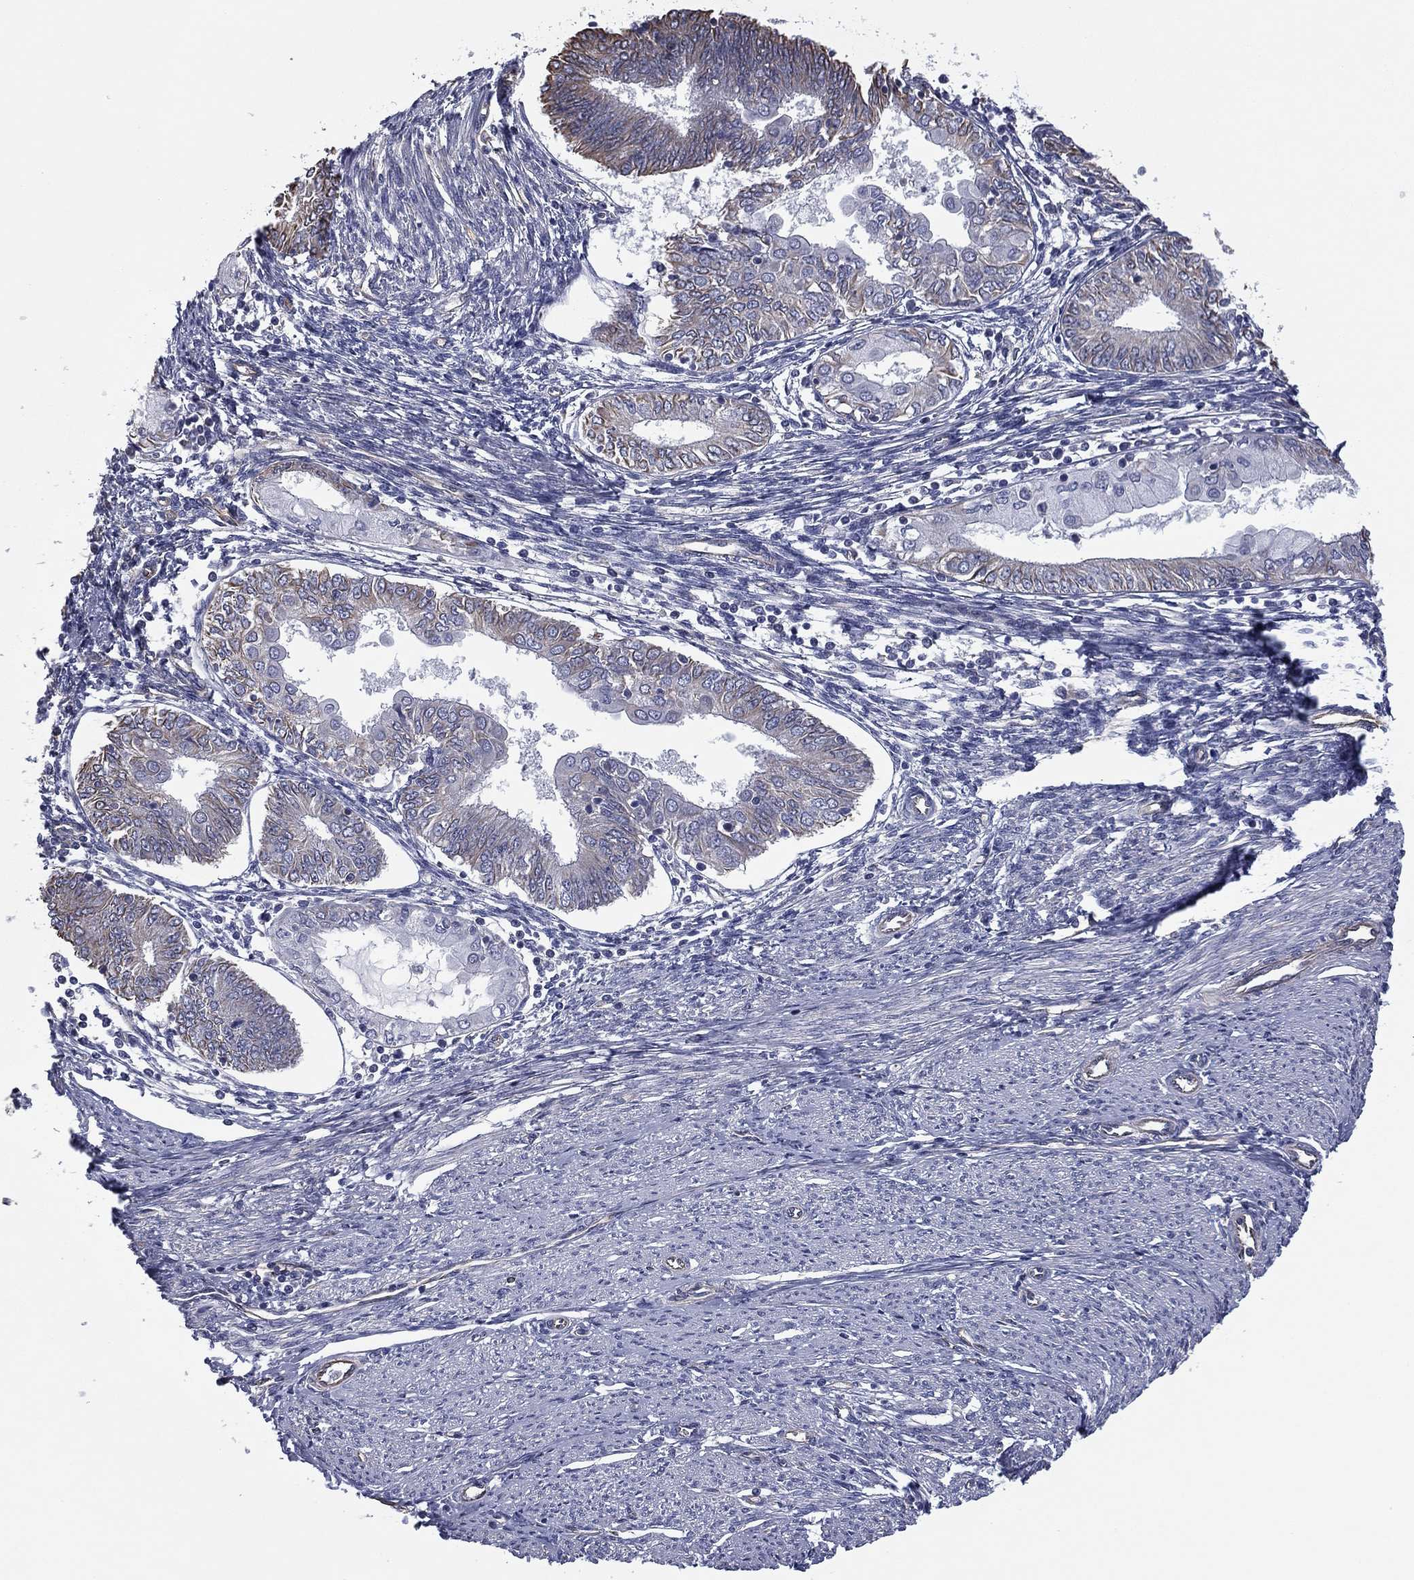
{"staining": {"intensity": "moderate", "quantity": "<25%", "location": "cytoplasmic/membranous"}, "tissue": "endometrial cancer", "cell_type": "Tumor cells", "image_type": "cancer", "snomed": [{"axis": "morphology", "description": "Adenocarcinoma, NOS"}, {"axis": "topography", "description": "Endometrium"}], "caption": "A brown stain labels moderate cytoplasmic/membranous positivity of a protein in human endometrial adenocarcinoma tumor cells. (DAB (3,3'-diaminobenzidine) IHC with brightfield microscopy, high magnification).", "gene": "SCUBE1", "patient": {"sex": "female", "age": 68}}